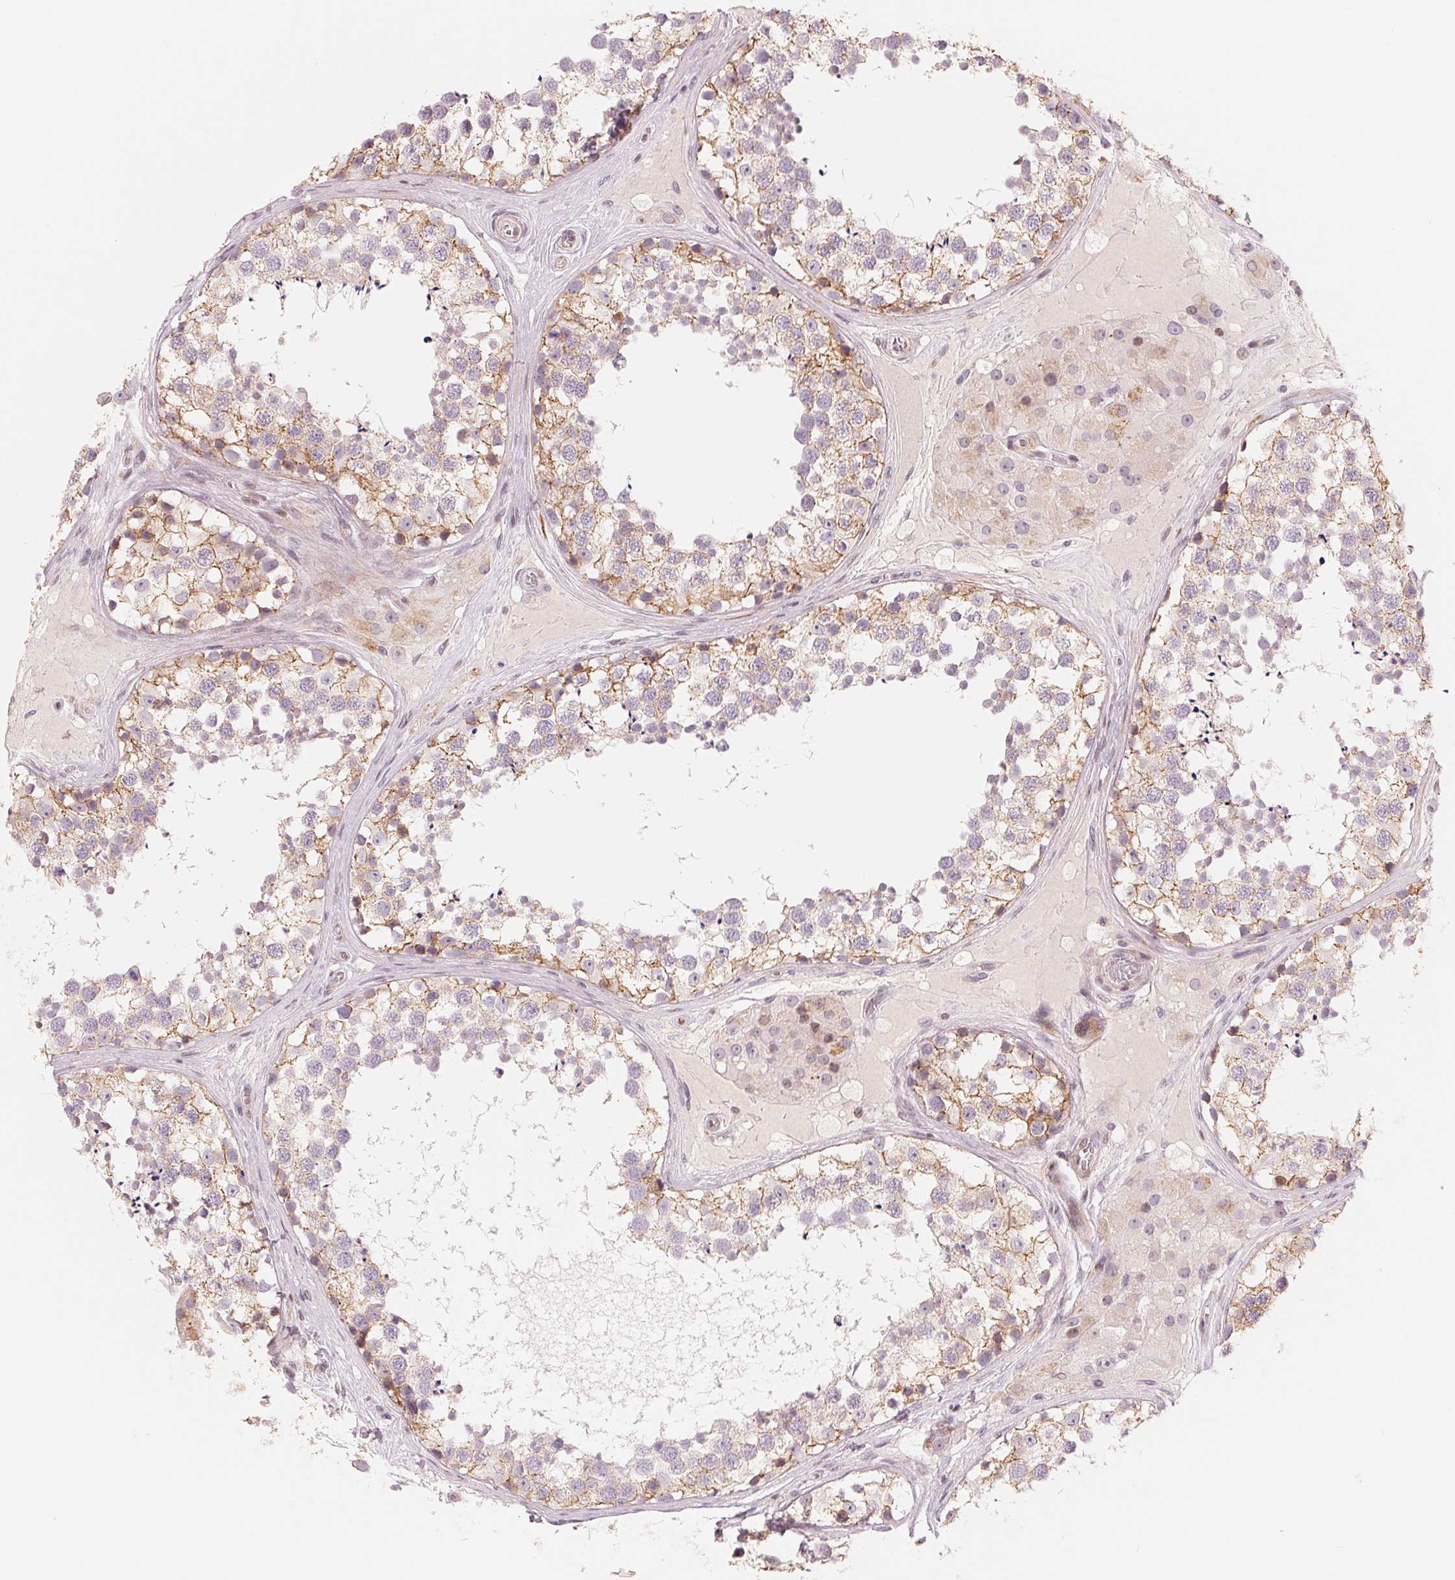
{"staining": {"intensity": "moderate", "quantity": "25%-75%", "location": "cytoplasmic/membranous"}, "tissue": "testis", "cell_type": "Cells in seminiferous ducts", "image_type": "normal", "snomed": [{"axis": "morphology", "description": "Normal tissue, NOS"}, {"axis": "morphology", "description": "Seminoma, NOS"}, {"axis": "topography", "description": "Testis"}], "caption": "Protein staining by IHC shows moderate cytoplasmic/membranous positivity in about 25%-75% of cells in seminiferous ducts in normal testis.", "gene": "SLC17A4", "patient": {"sex": "male", "age": 65}}